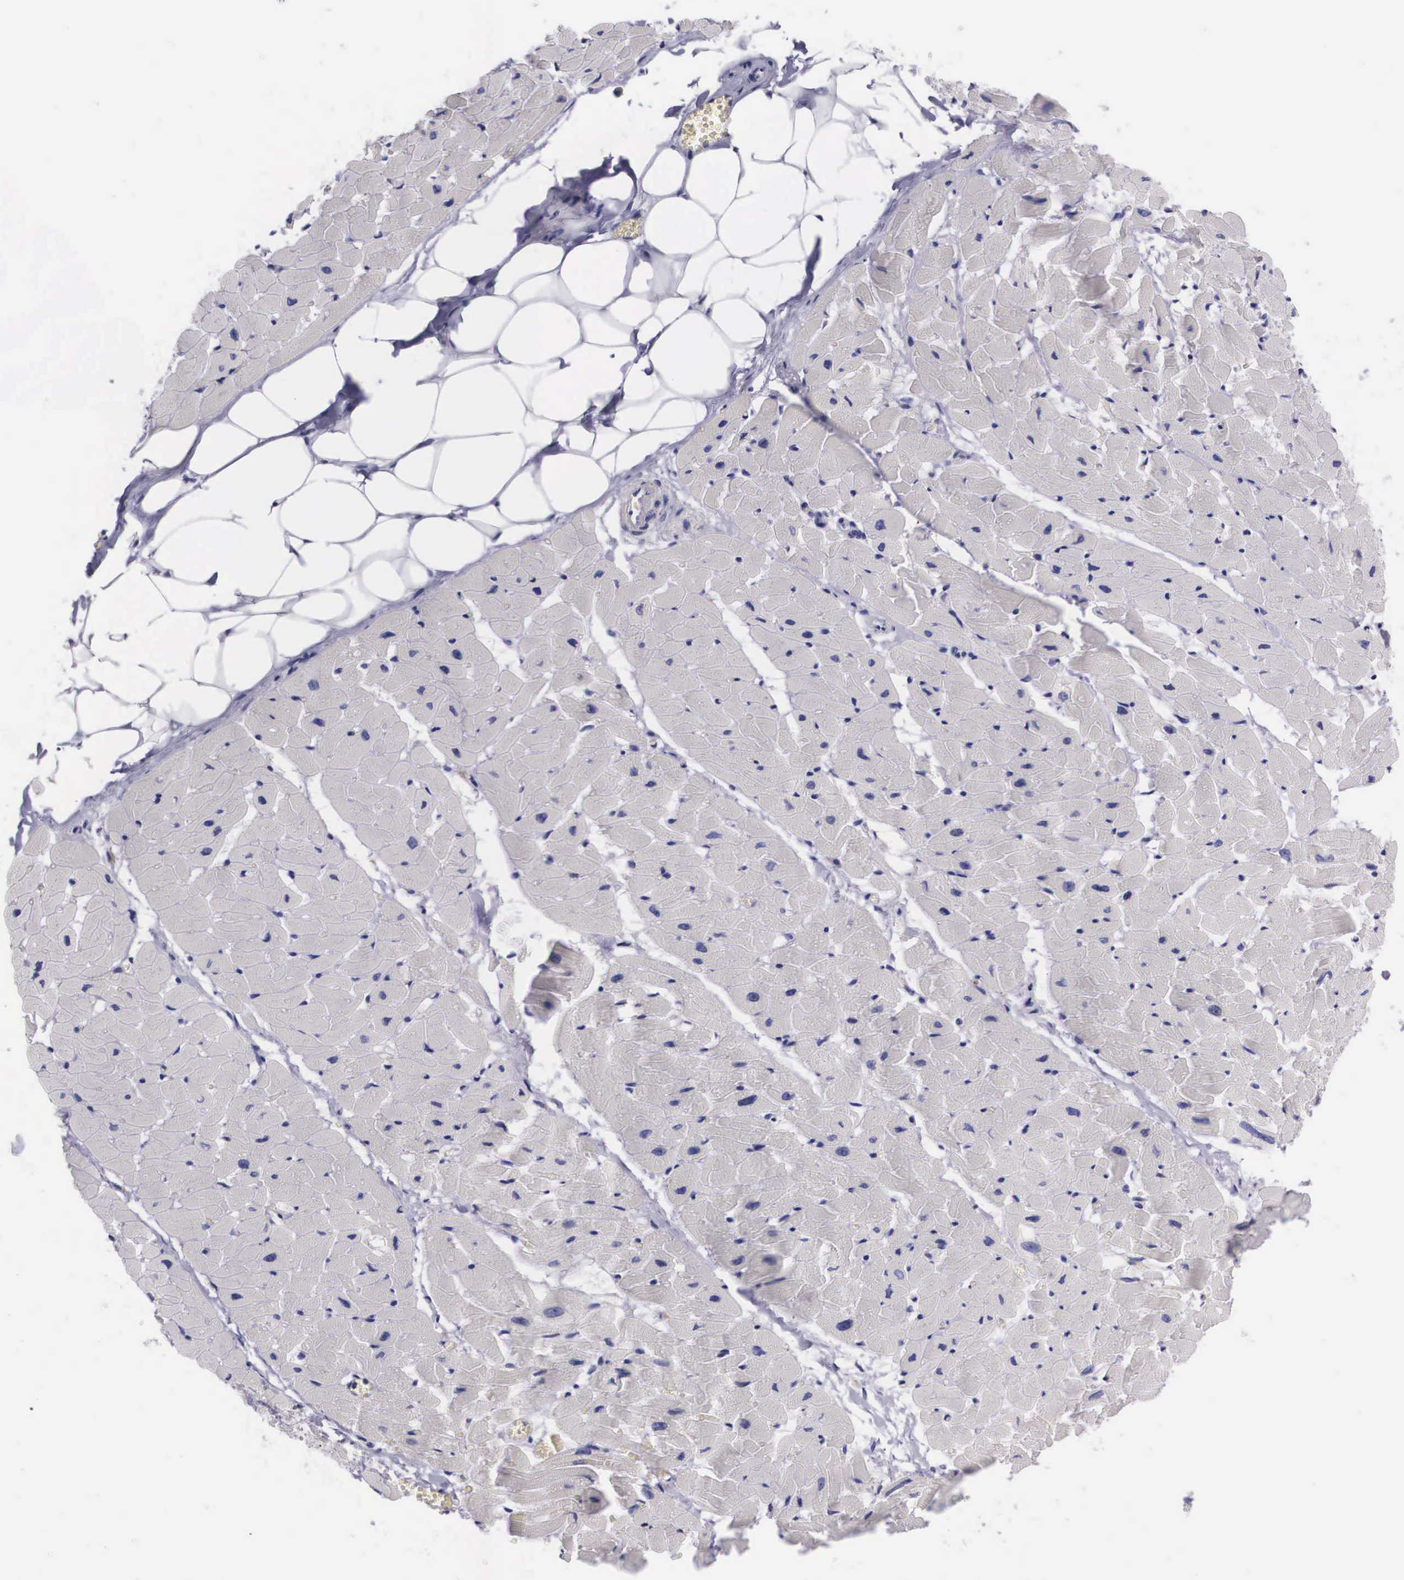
{"staining": {"intensity": "negative", "quantity": "none", "location": "none"}, "tissue": "heart muscle", "cell_type": "Cardiomyocytes", "image_type": "normal", "snomed": [{"axis": "morphology", "description": "Normal tissue, NOS"}, {"axis": "topography", "description": "Heart"}], "caption": "High power microscopy histopathology image of an immunohistochemistry image of benign heart muscle, revealing no significant positivity in cardiomyocytes.", "gene": "NAGA", "patient": {"sex": "female", "age": 19}}